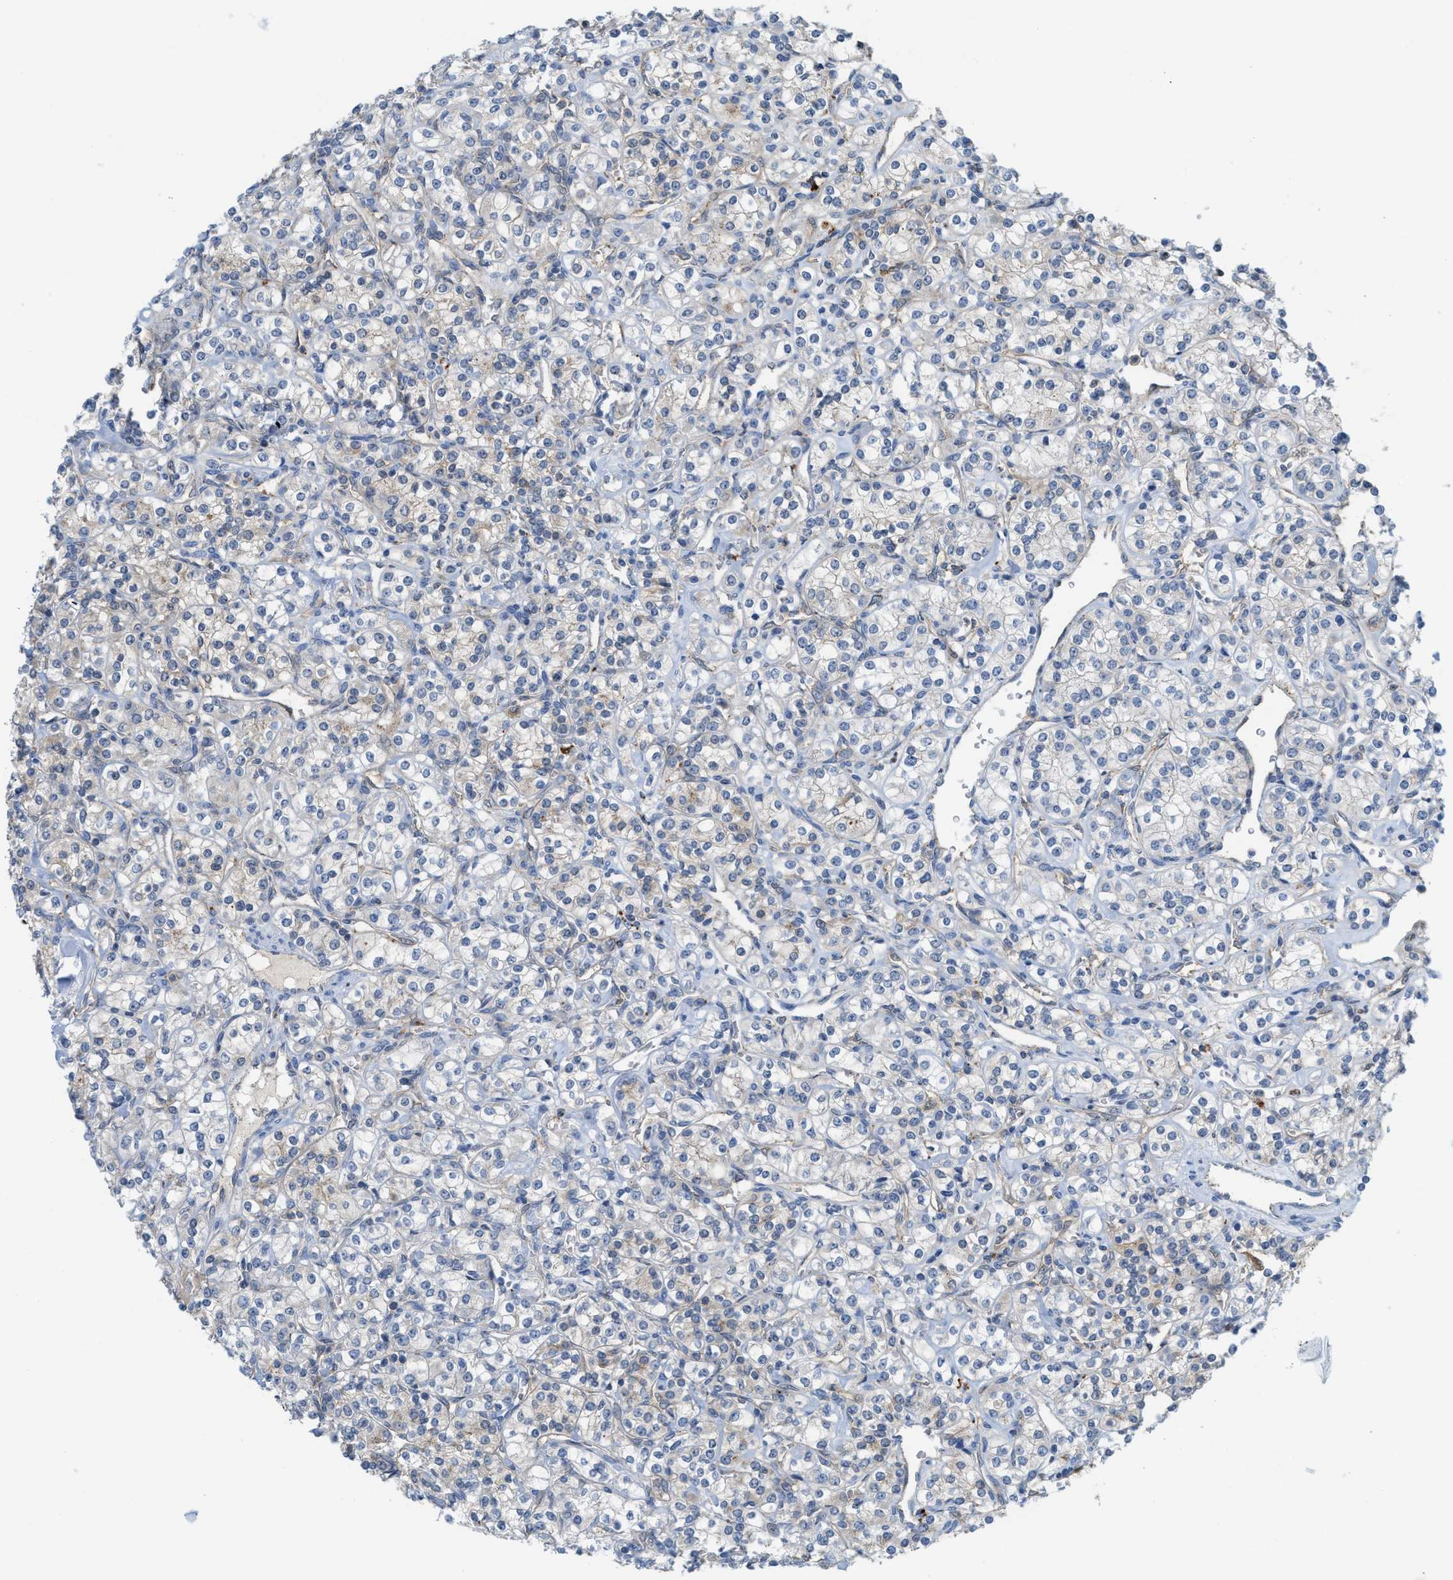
{"staining": {"intensity": "negative", "quantity": "none", "location": "none"}, "tissue": "renal cancer", "cell_type": "Tumor cells", "image_type": "cancer", "snomed": [{"axis": "morphology", "description": "Adenocarcinoma, NOS"}, {"axis": "topography", "description": "Kidney"}], "caption": "IHC image of renal adenocarcinoma stained for a protein (brown), which displays no expression in tumor cells. The staining was performed using DAB to visualize the protein expression in brown, while the nuclei were stained in blue with hematoxylin (Magnification: 20x).", "gene": "CSTB", "patient": {"sex": "male", "age": 77}}